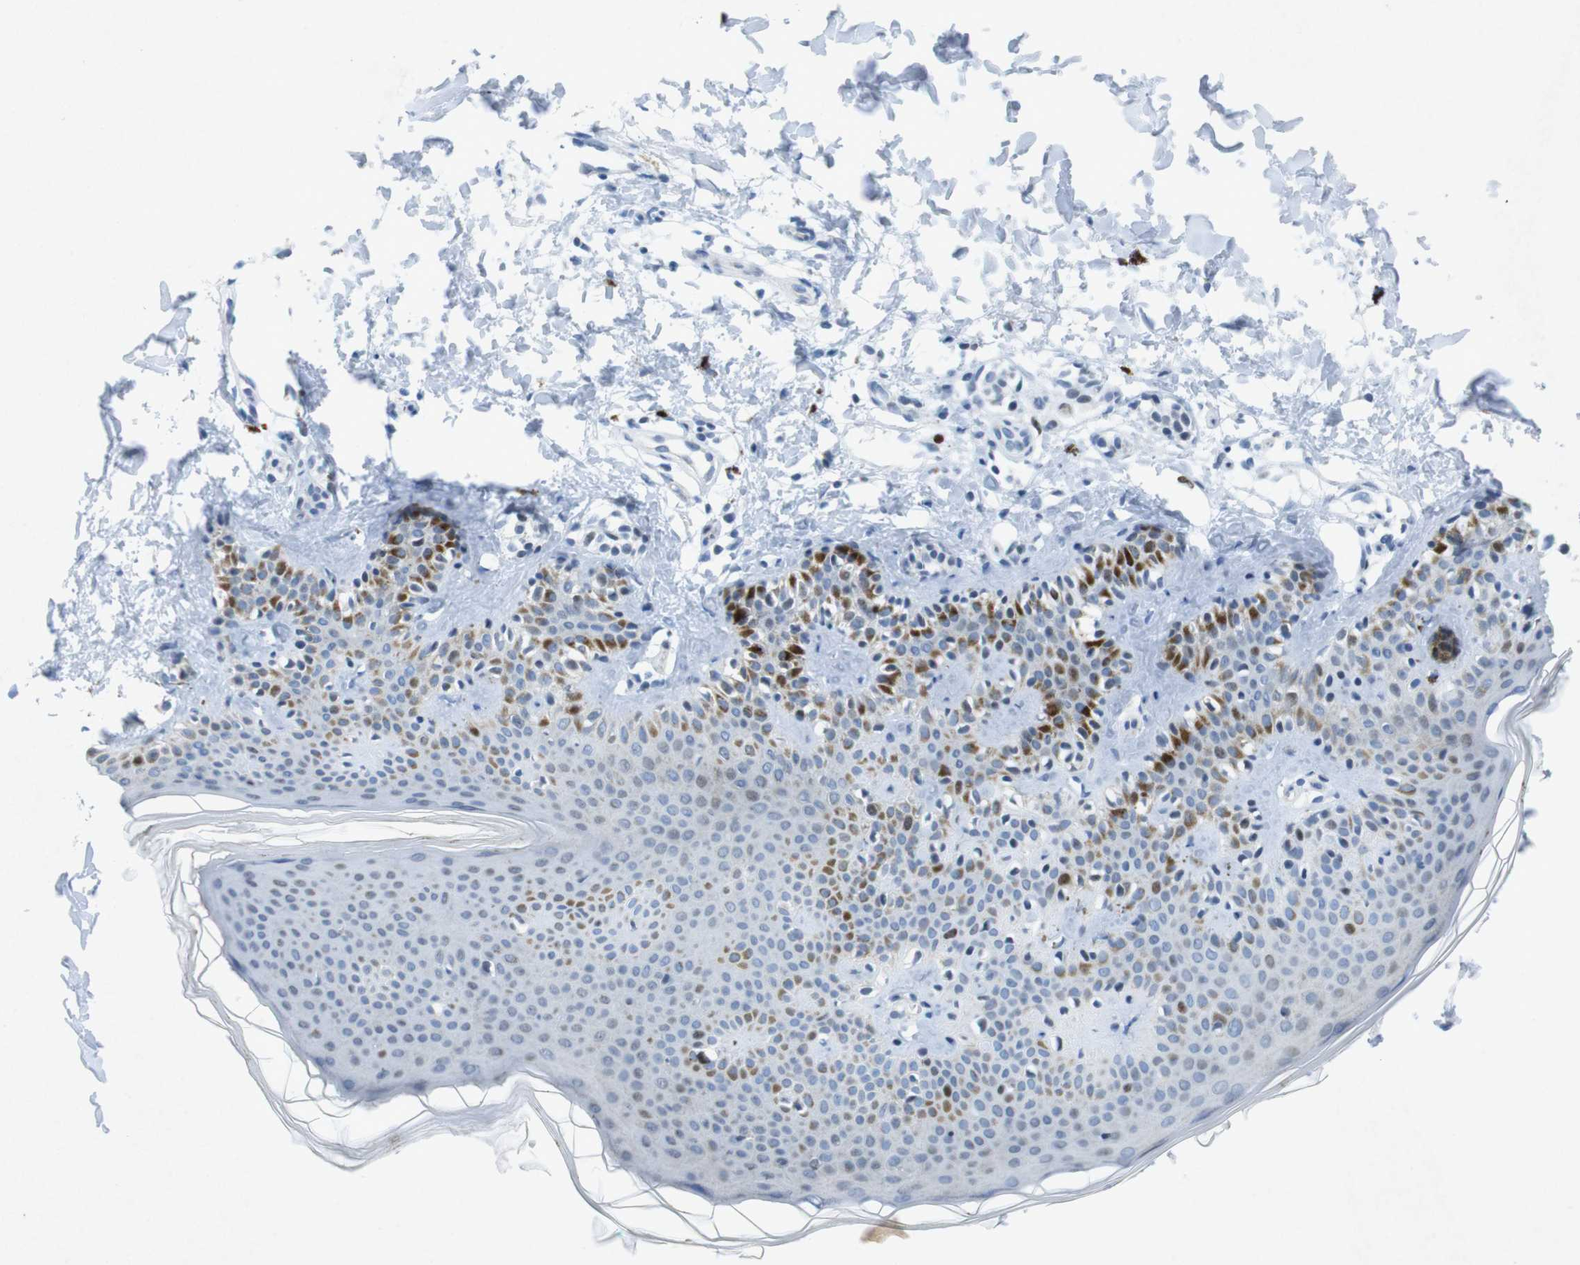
{"staining": {"intensity": "negative", "quantity": "none", "location": "none"}, "tissue": "skin", "cell_type": "Fibroblasts", "image_type": "normal", "snomed": [{"axis": "morphology", "description": "Normal tissue, NOS"}, {"axis": "topography", "description": "Skin"}], "caption": "Immunohistochemistry micrograph of unremarkable skin: human skin stained with DAB reveals no significant protein positivity in fibroblasts.", "gene": "CHAF1A", "patient": {"sex": "male", "age": 16}}